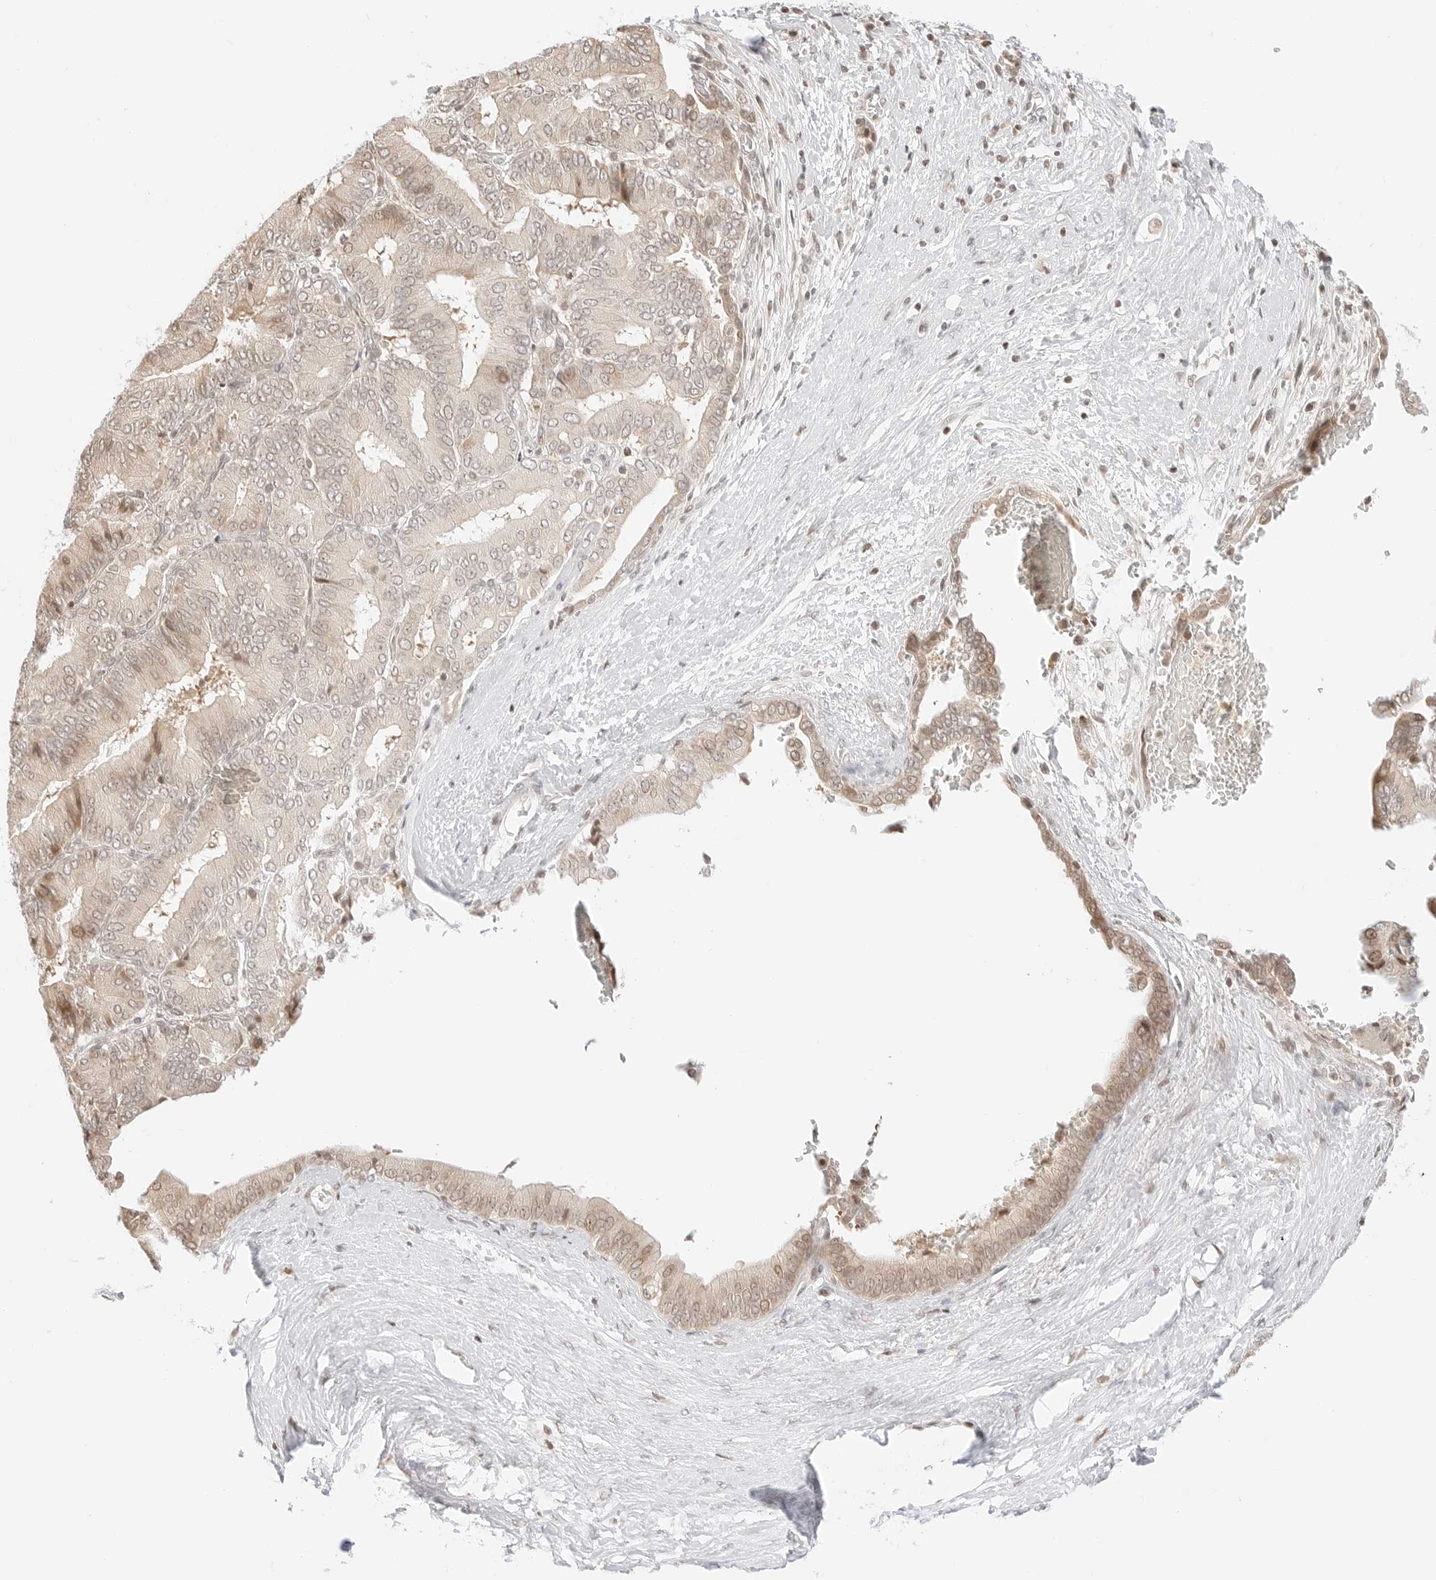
{"staining": {"intensity": "weak", "quantity": "25%-75%", "location": "cytoplasmic/membranous,nuclear"}, "tissue": "liver cancer", "cell_type": "Tumor cells", "image_type": "cancer", "snomed": [{"axis": "morphology", "description": "Cholangiocarcinoma"}, {"axis": "topography", "description": "Liver"}], "caption": "IHC image of neoplastic tissue: human liver cholangiocarcinoma stained using immunohistochemistry shows low levels of weak protein expression localized specifically in the cytoplasmic/membranous and nuclear of tumor cells, appearing as a cytoplasmic/membranous and nuclear brown color.", "gene": "RPS6KL1", "patient": {"sex": "female", "age": 75}}